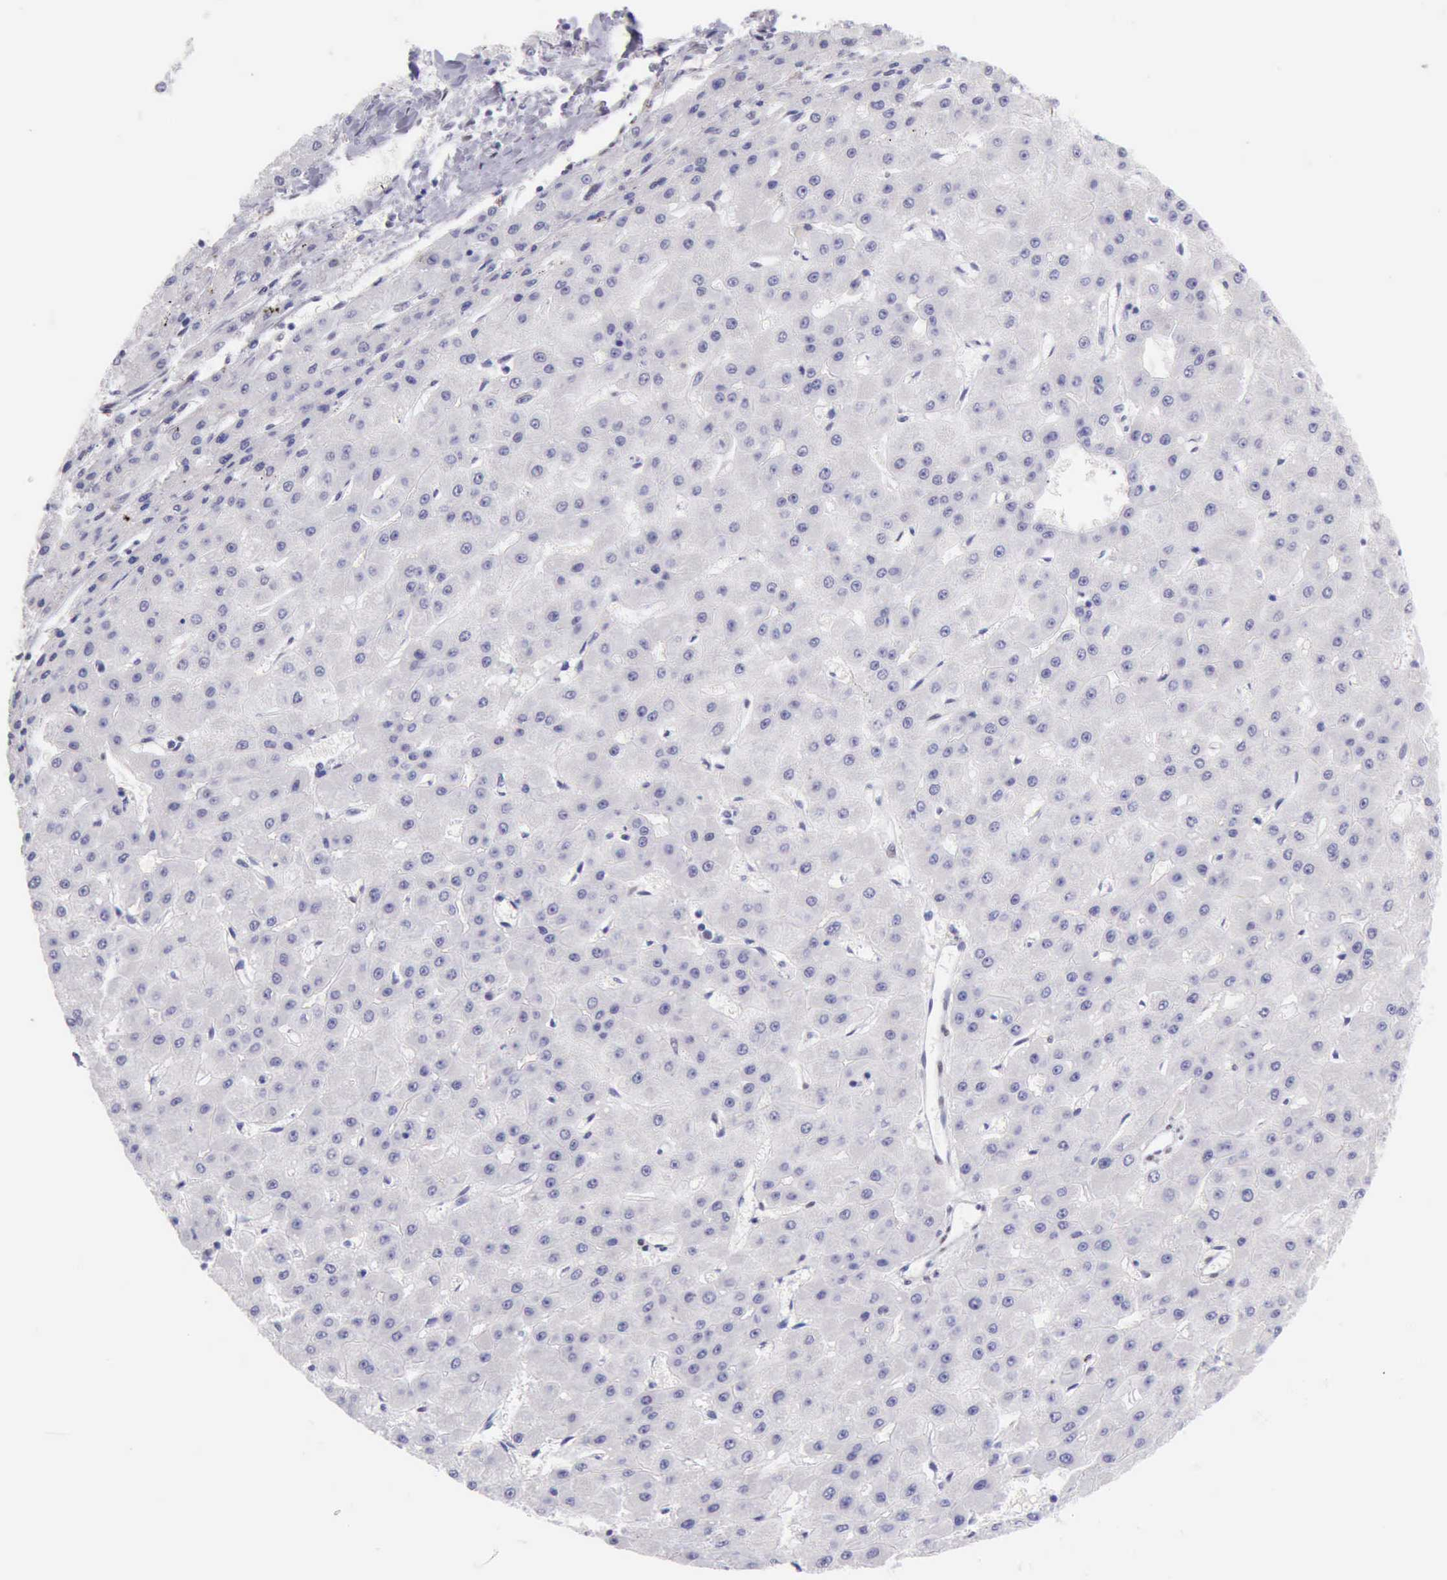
{"staining": {"intensity": "negative", "quantity": "none", "location": "none"}, "tissue": "liver cancer", "cell_type": "Tumor cells", "image_type": "cancer", "snomed": [{"axis": "morphology", "description": "Carcinoma, Hepatocellular, NOS"}, {"axis": "topography", "description": "Liver"}], "caption": "DAB (3,3'-diaminobenzidine) immunohistochemical staining of human liver hepatocellular carcinoma exhibits no significant positivity in tumor cells.", "gene": "EP300", "patient": {"sex": "female", "age": 52}}